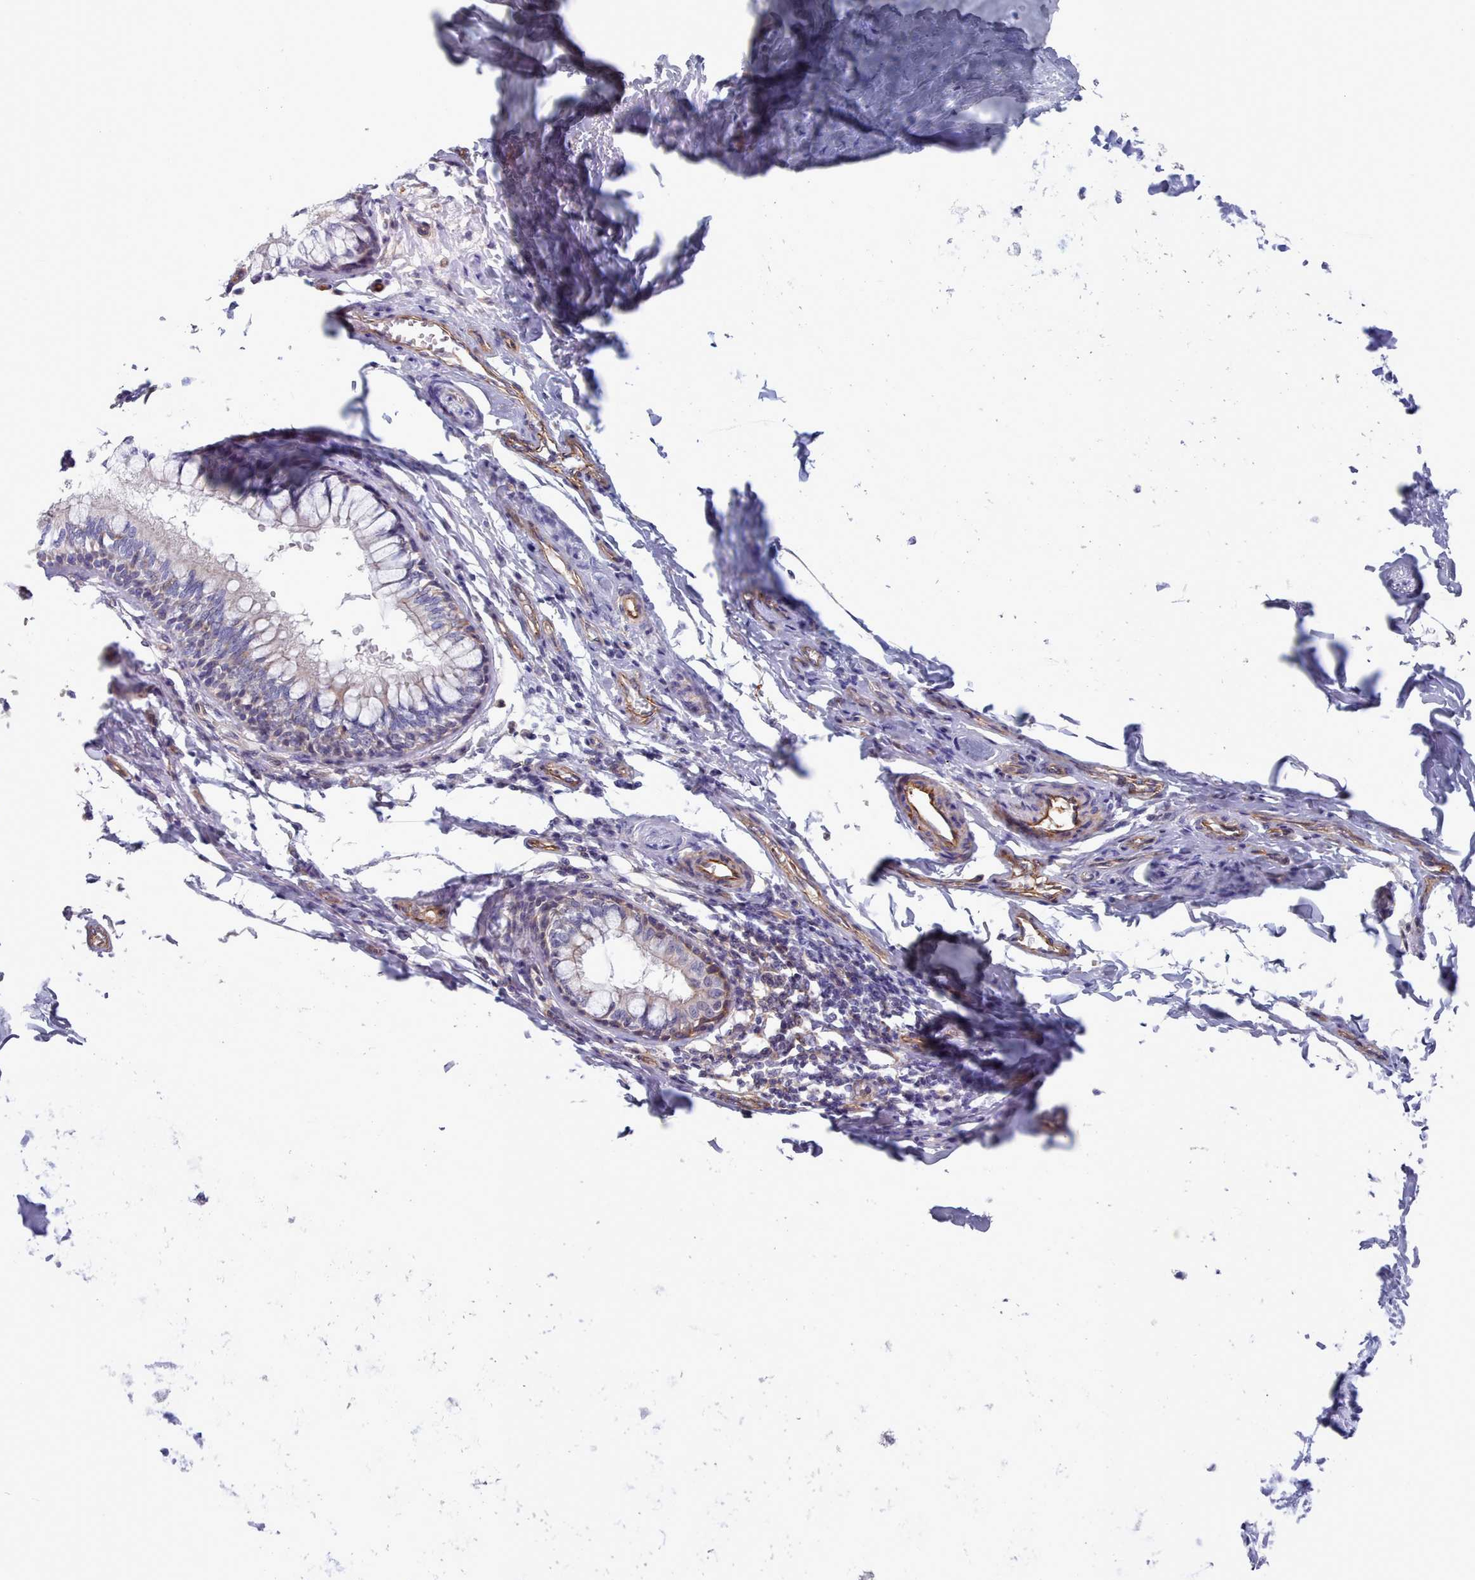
{"staining": {"intensity": "weak", "quantity": "<25%", "location": "cytoplasmic/membranous"}, "tissue": "bronchus", "cell_type": "Respiratory epithelial cells", "image_type": "normal", "snomed": [{"axis": "morphology", "description": "Normal tissue, NOS"}, {"axis": "topography", "description": "Cartilage tissue"}, {"axis": "topography", "description": "Bronchus"}], "caption": "High magnification brightfield microscopy of normal bronchus stained with DAB (brown) and counterstained with hematoxylin (blue): respiratory epithelial cells show no significant positivity.", "gene": "G6PC1", "patient": {"sex": "female", "age": 36}}